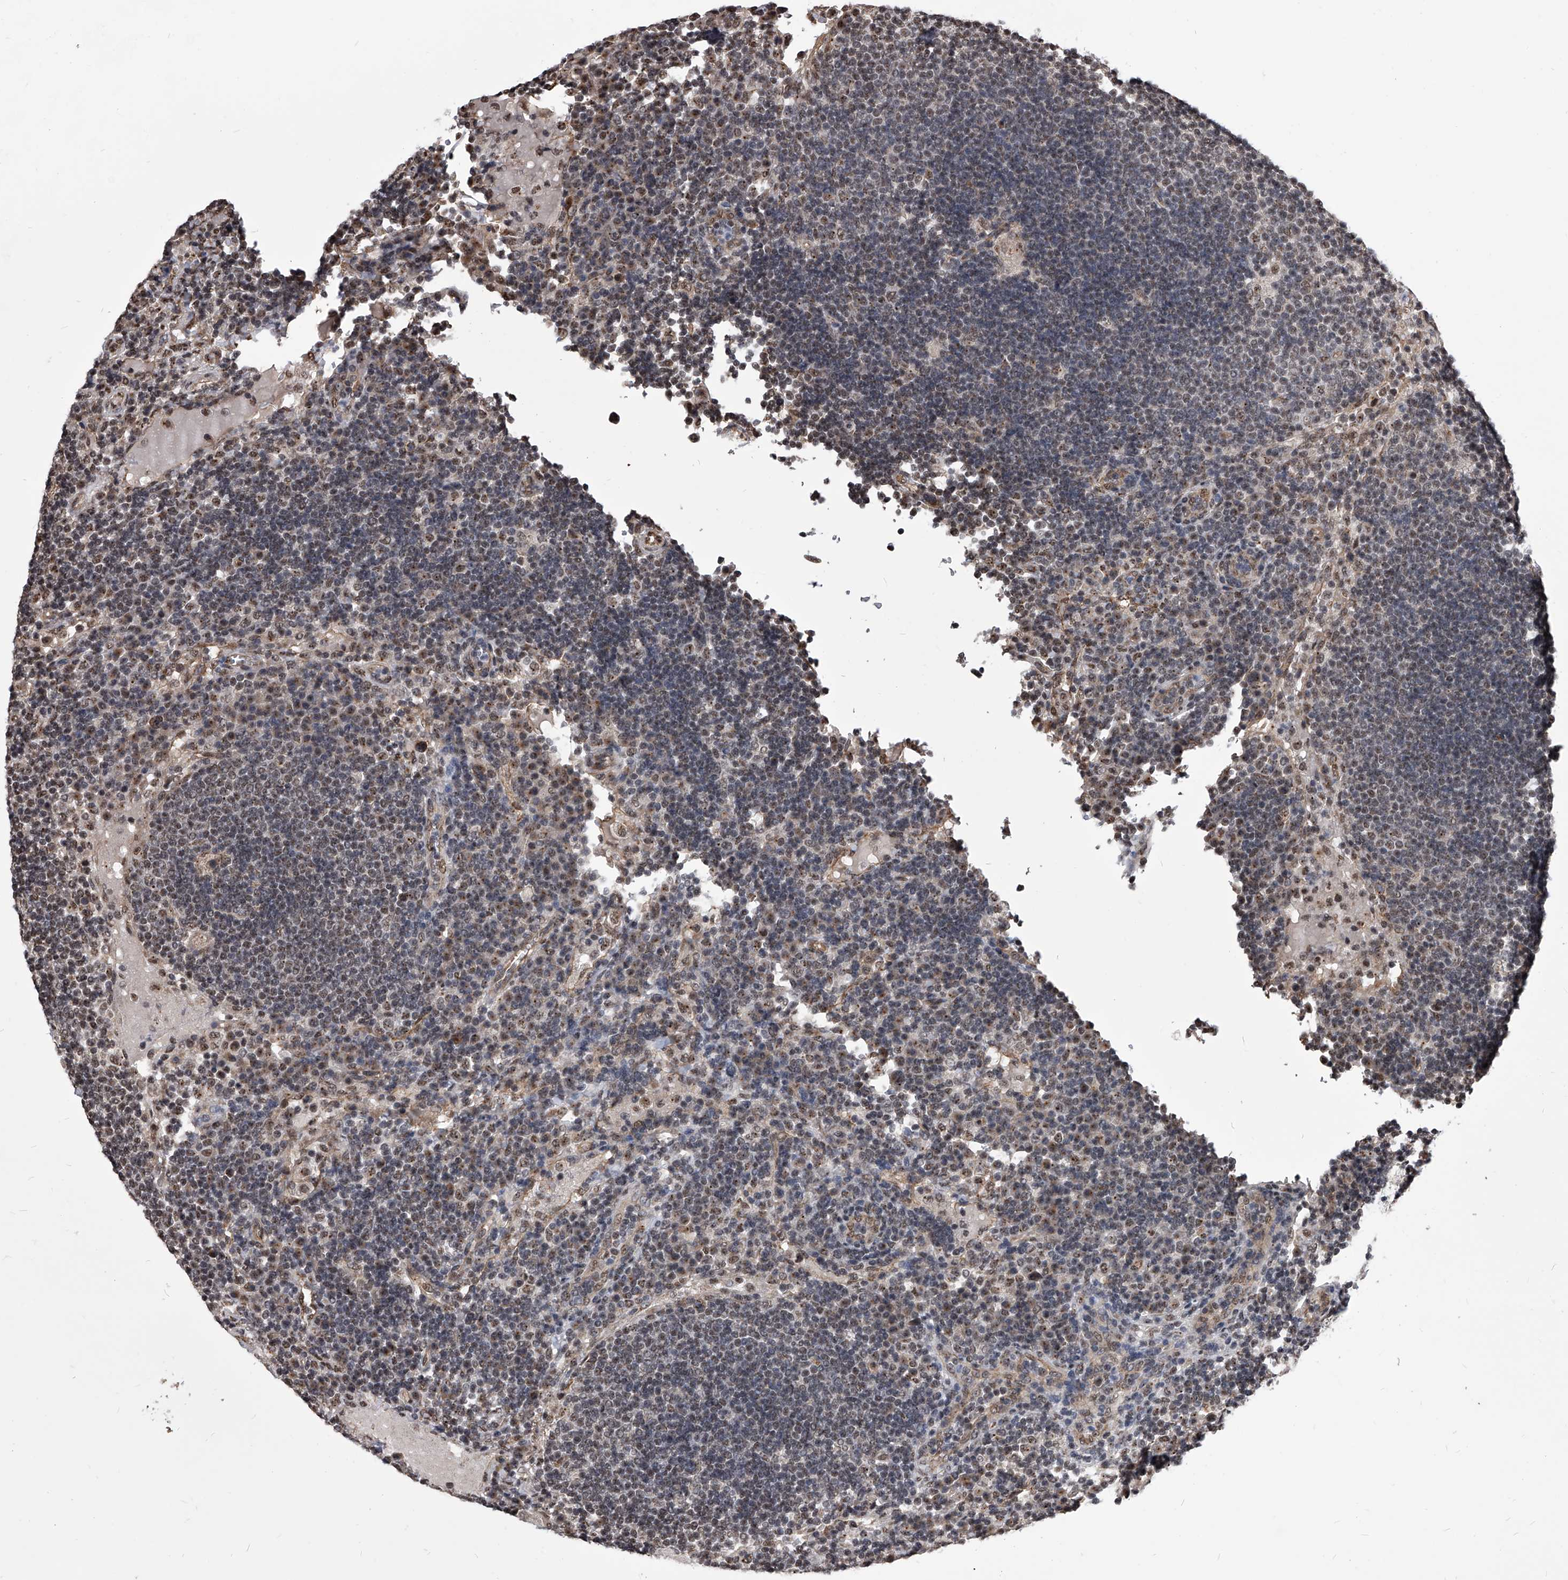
{"staining": {"intensity": "moderate", "quantity": "<25%", "location": "nuclear"}, "tissue": "lymph node", "cell_type": "Non-germinal center cells", "image_type": "normal", "snomed": [{"axis": "morphology", "description": "Normal tissue, NOS"}, {"axis": "topography", "description": "Lymph node"}], "caption": "A high-resolution photomicrograph shows immunohistochemistry staining of unremarkable lymph node, which exhibits moderate nuclear staining in about <25% of non-germinal center cells. (DAB (3,3'-diaminobenzidine) IHC with brightfield microscopy, high magnification).", "gene": "ZNF76", "patient": {"sex": "female", "age": 53}}